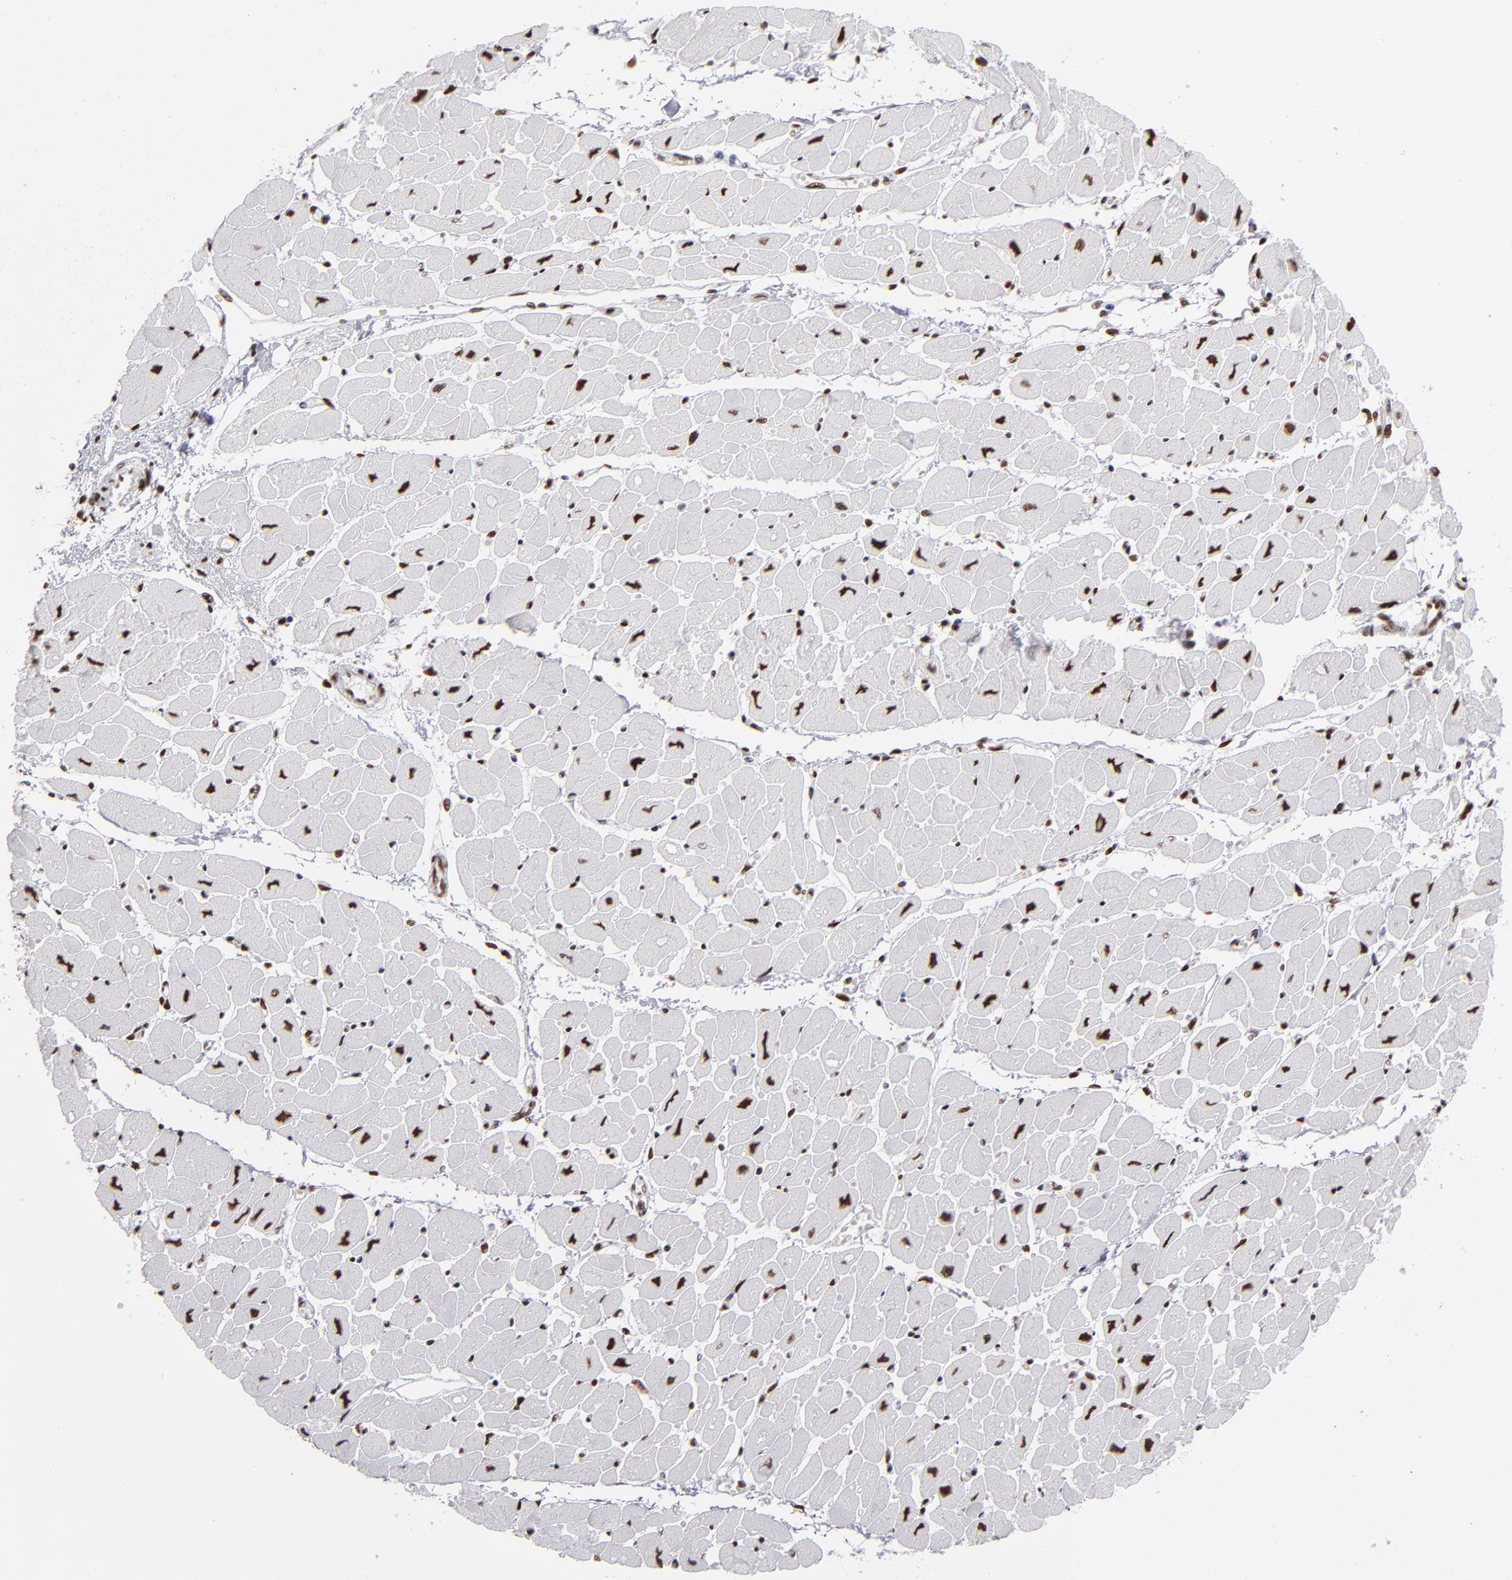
{"staining": {"intensity": "strong", "quantity": ">75%", "location": "nuclear"}, "tissue": "heart muscle", "cell_type": "Cardiomyocytes", "image_type": "normal", "snomed": [{"axis": "morphology", "description": "Normal tissue, NOS"}, {"axis": "topography", "description": "Heart"}], "caption": "A photomicrograph showing strong nuclear expression in about >75% of cardiomyocytes in unremarkable heart muscle, as visualized by brown immunohistochemical staining.", "gene": "MRE11", "patient": {"sex": "female", "age": 54}}